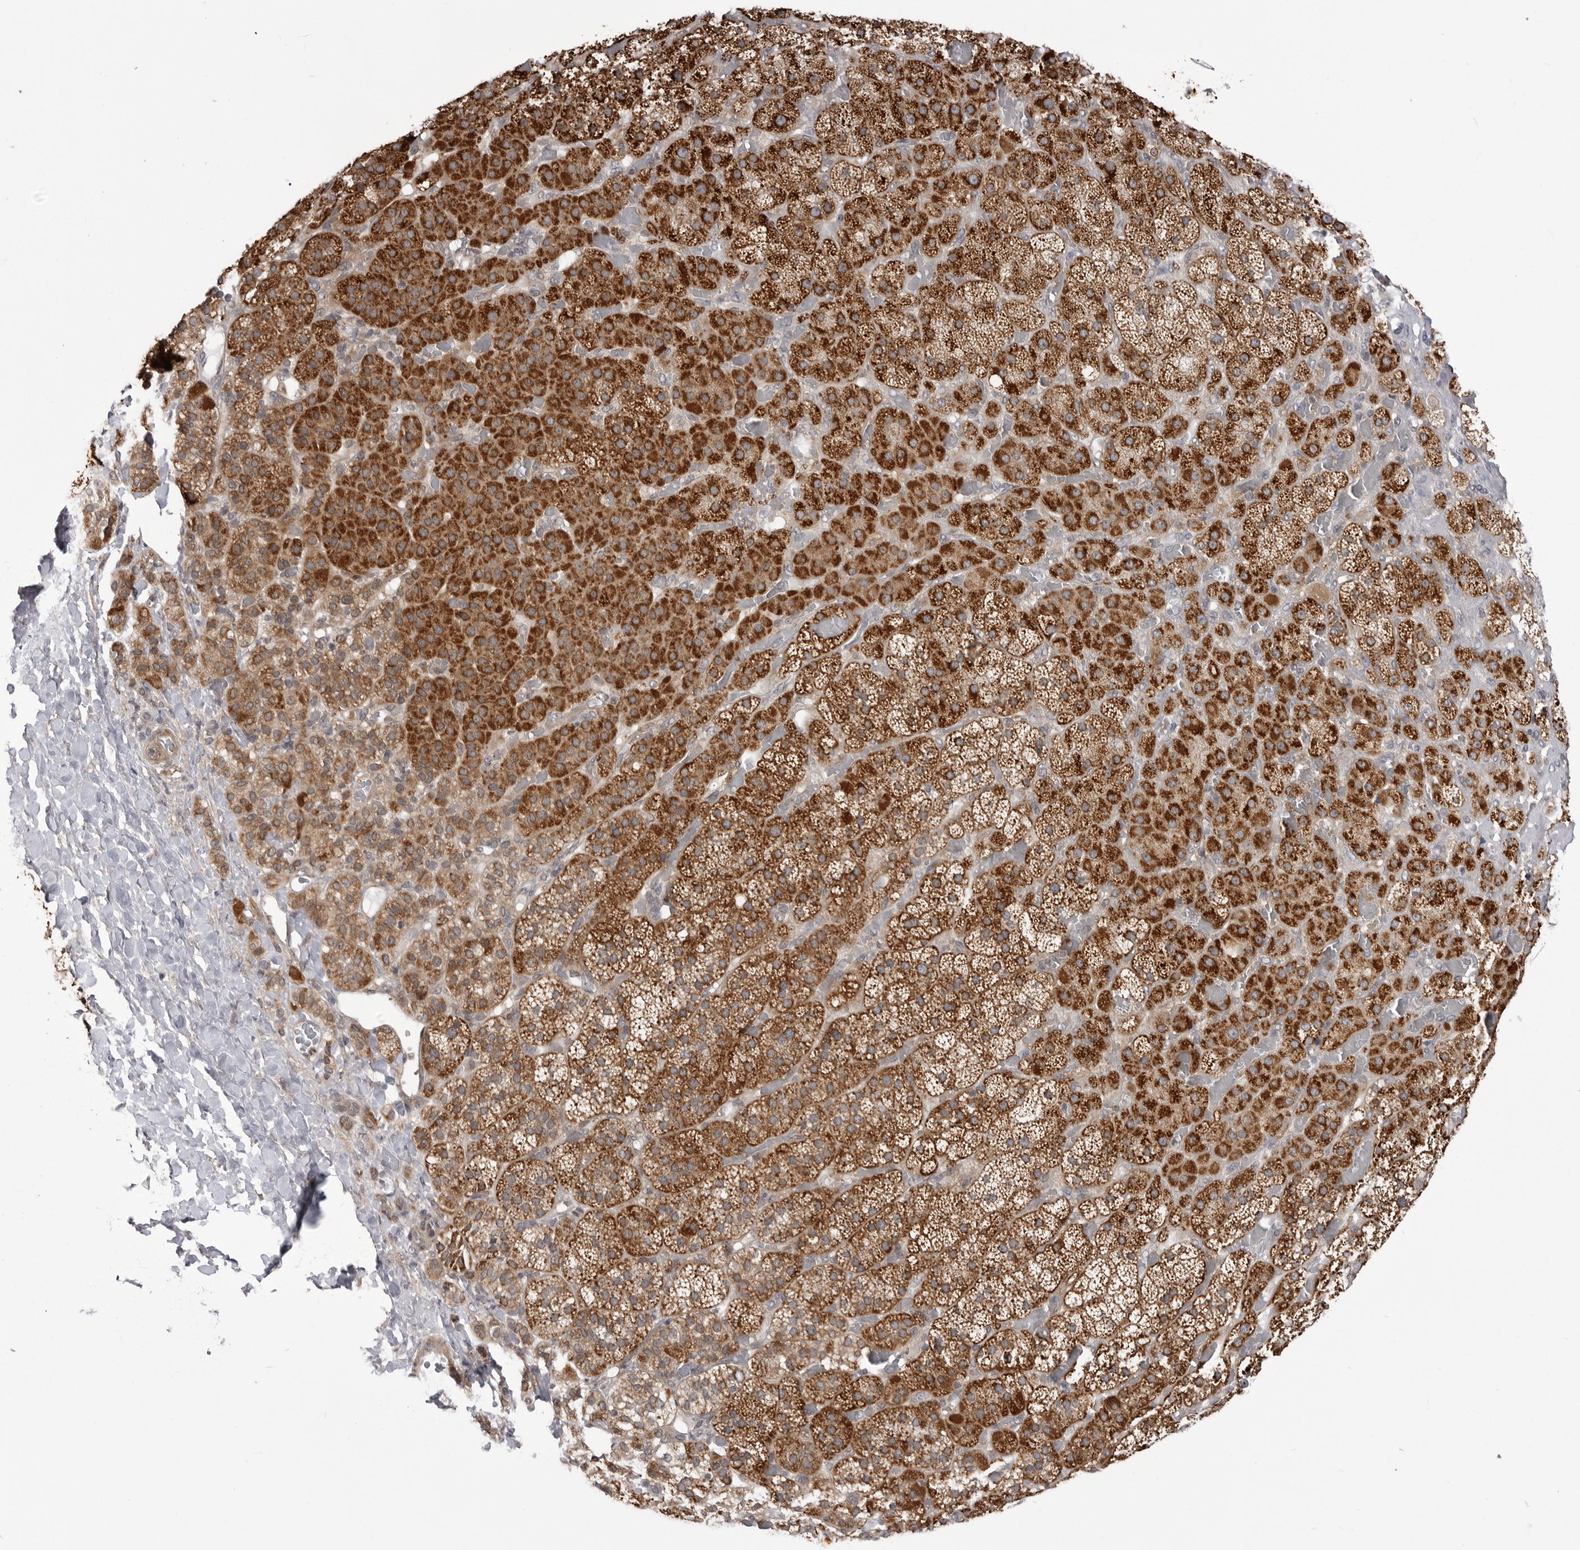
{"staining": {"intensity": "strong", "quantity": ">75%", "location": "cytoplasmic/membranous"}, "tissue": "adrenal gland", "cell_type": "Glandular cells", "image_type": "normal", "snomed": [{"axis": "morphology", "description": "Normal tissue, NOS"}, {"axis": "topography", "description": "Adrenal gland"}], "caption": "Immunohistochemistry (DAB (3,3'-diaminobenzidine)) staining of unremarkable adrenal gland demonstrates strong cytoplasmic/membranous protein positivity in approximately >75% of glandular cells. (IHC, brightfield microscopy, high magnification).", "gene": "CCDC18", "patient": {"sex": "male", "age": 57}}